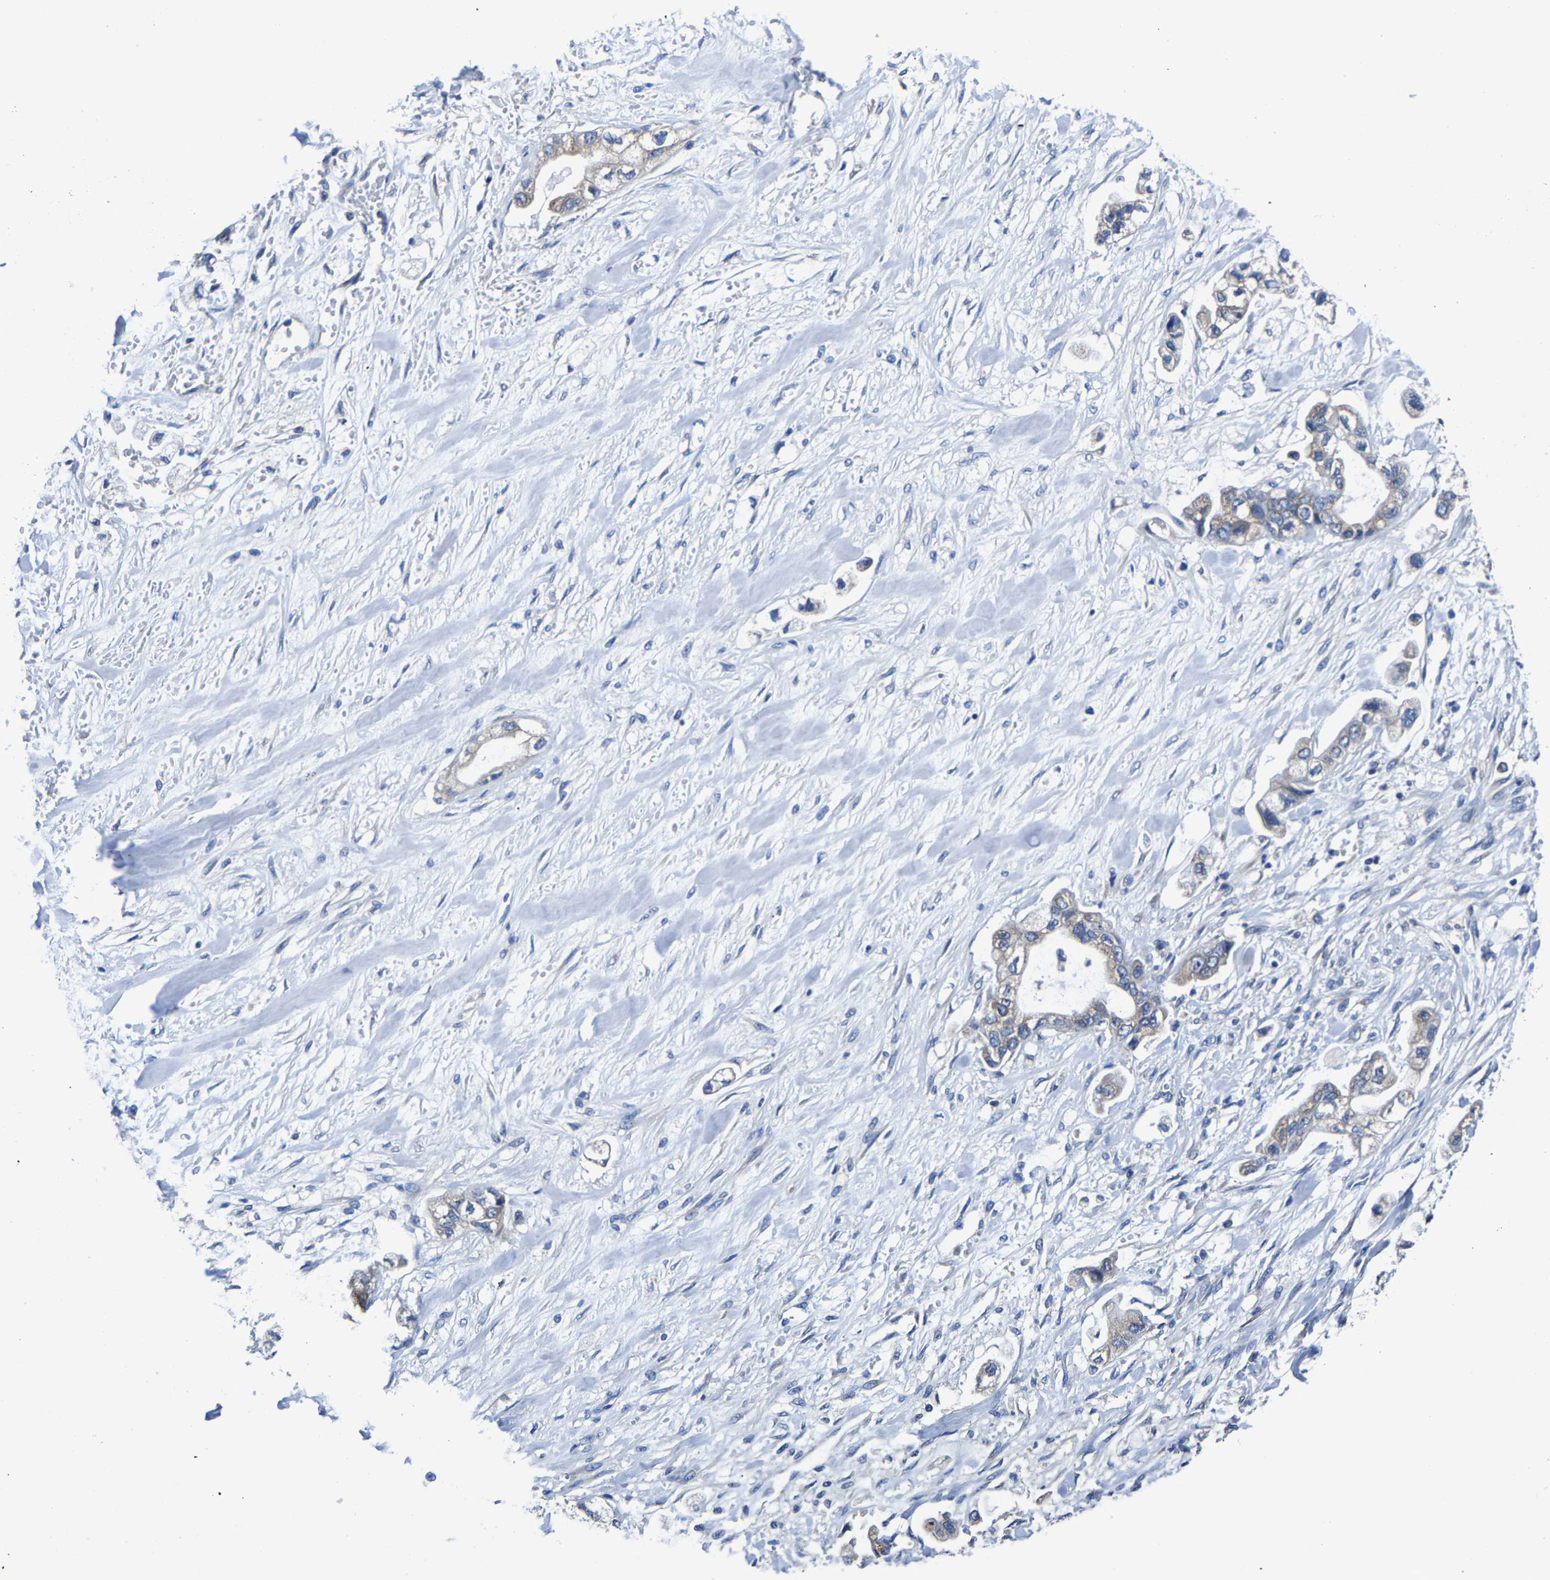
{"staining": {"intensity": "weak", "quantity": "<25%", "location": "cytoplasmic/membranous"}, "tissue": "stomach cancer", "cell_type": "Tumor cells", "image_type": "cancer", "snomed": [{"axis": "morphology", "description": "Normal tissue, NOS"}, {"axis": "morphology", "description": "Adenocarcinoma, NOS"}, {"axis": "topography", "description": "Stomach"}], "caption": "Immunohistochemical staining of stomach adenocarcinoma exhibits no significant positivity in tumor cells.", "gene": "EBAG9", "patient": {"sex": "male", "age": 62}}